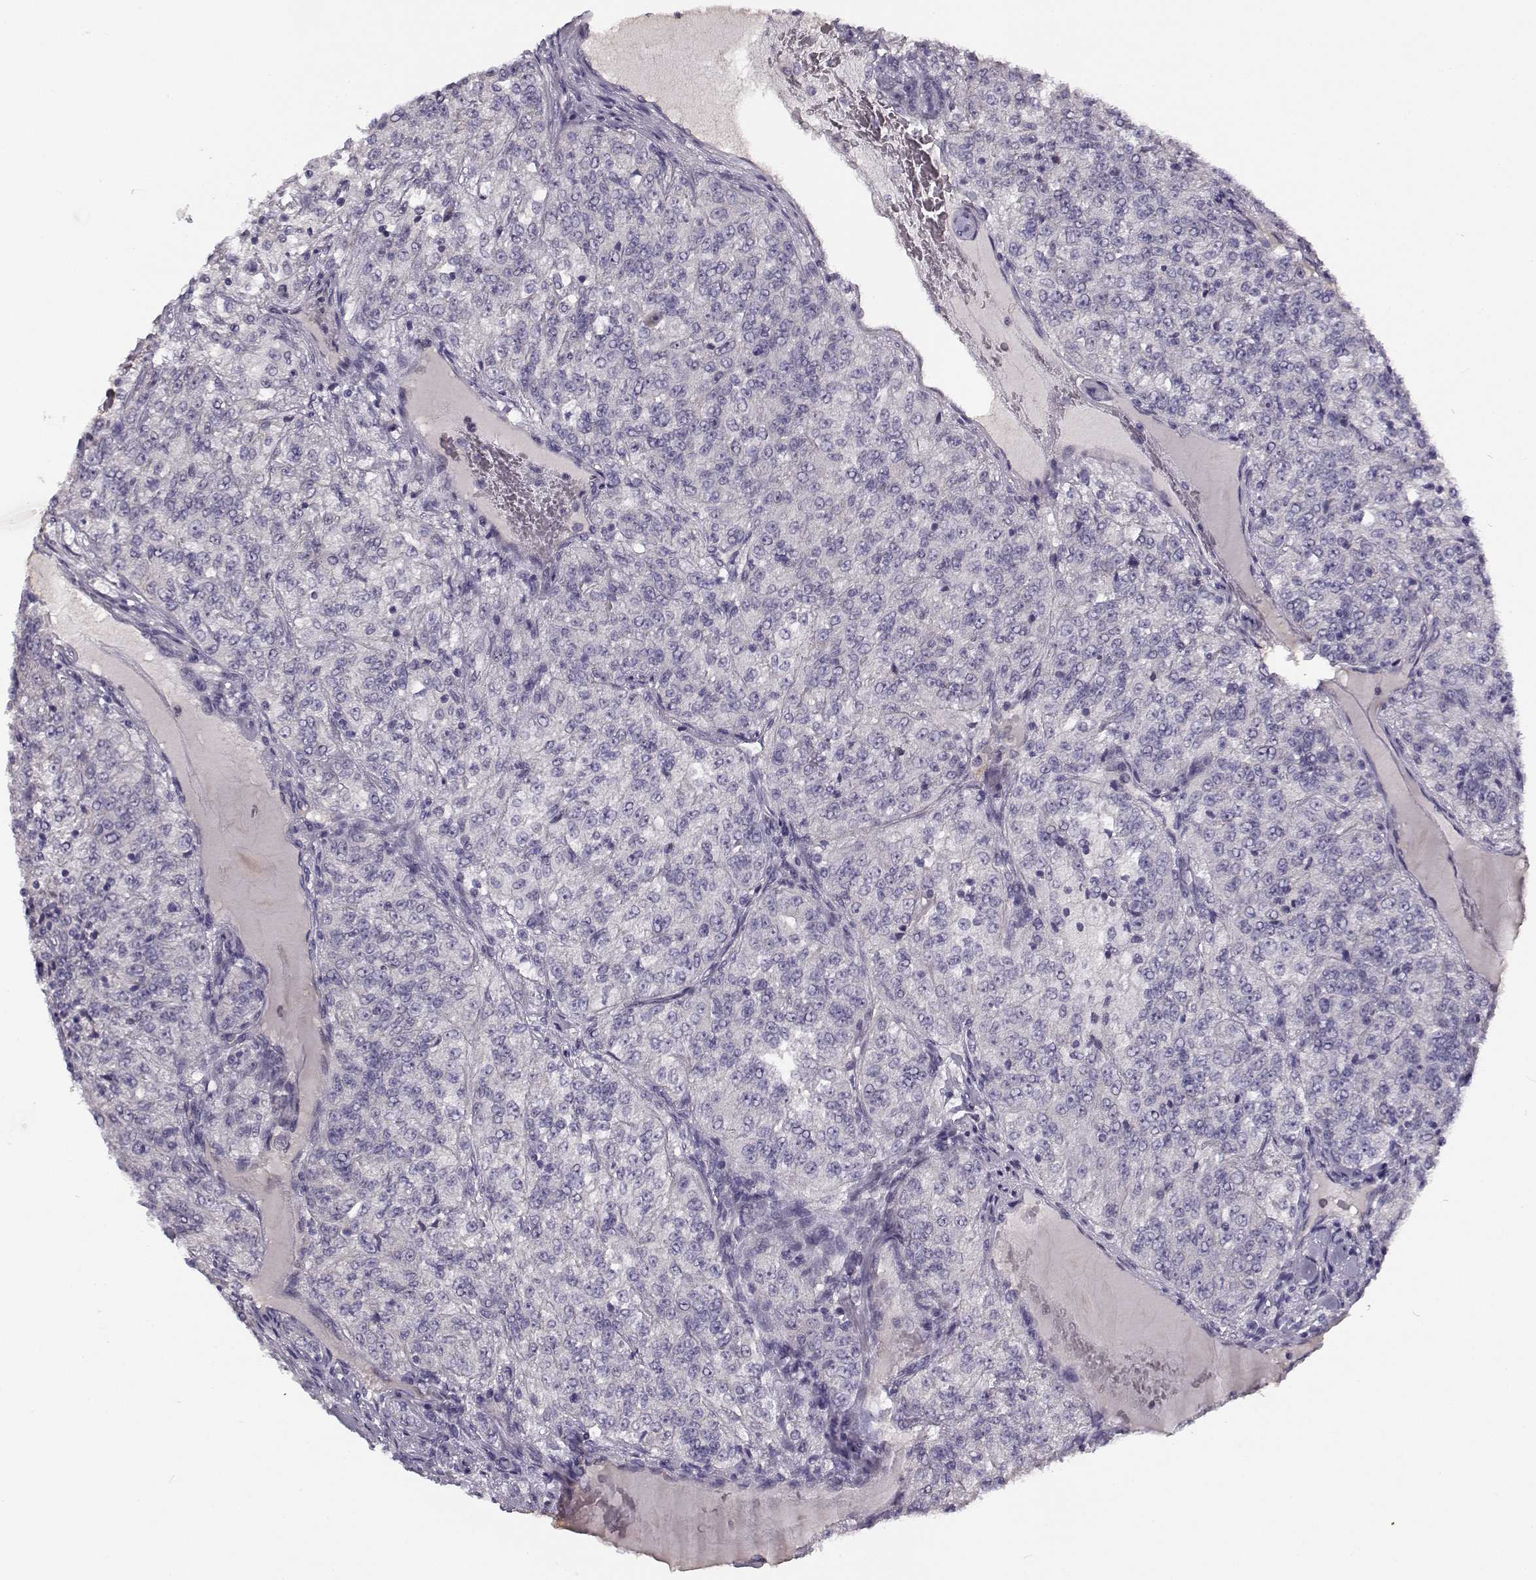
{"staining": {"intensity": "negative", "quantity": "none", "location": "none"}, "tissue": "renal cancer", "cell_type": "Tumor cells", "image_type": "cancer", "snomed": [{"axis": "morphology", "description": "Adenocarcinoma, NOS"}, {"axis": "topography", "description": "Kidney"}], "caption": "Human adenocarcinoma (renal) stained for a protein using immunohistochemistry (IHC) shows no expression in tumor cells.", "gene": "TMEM145", "patient": {"sex": "female", "age": 63}}